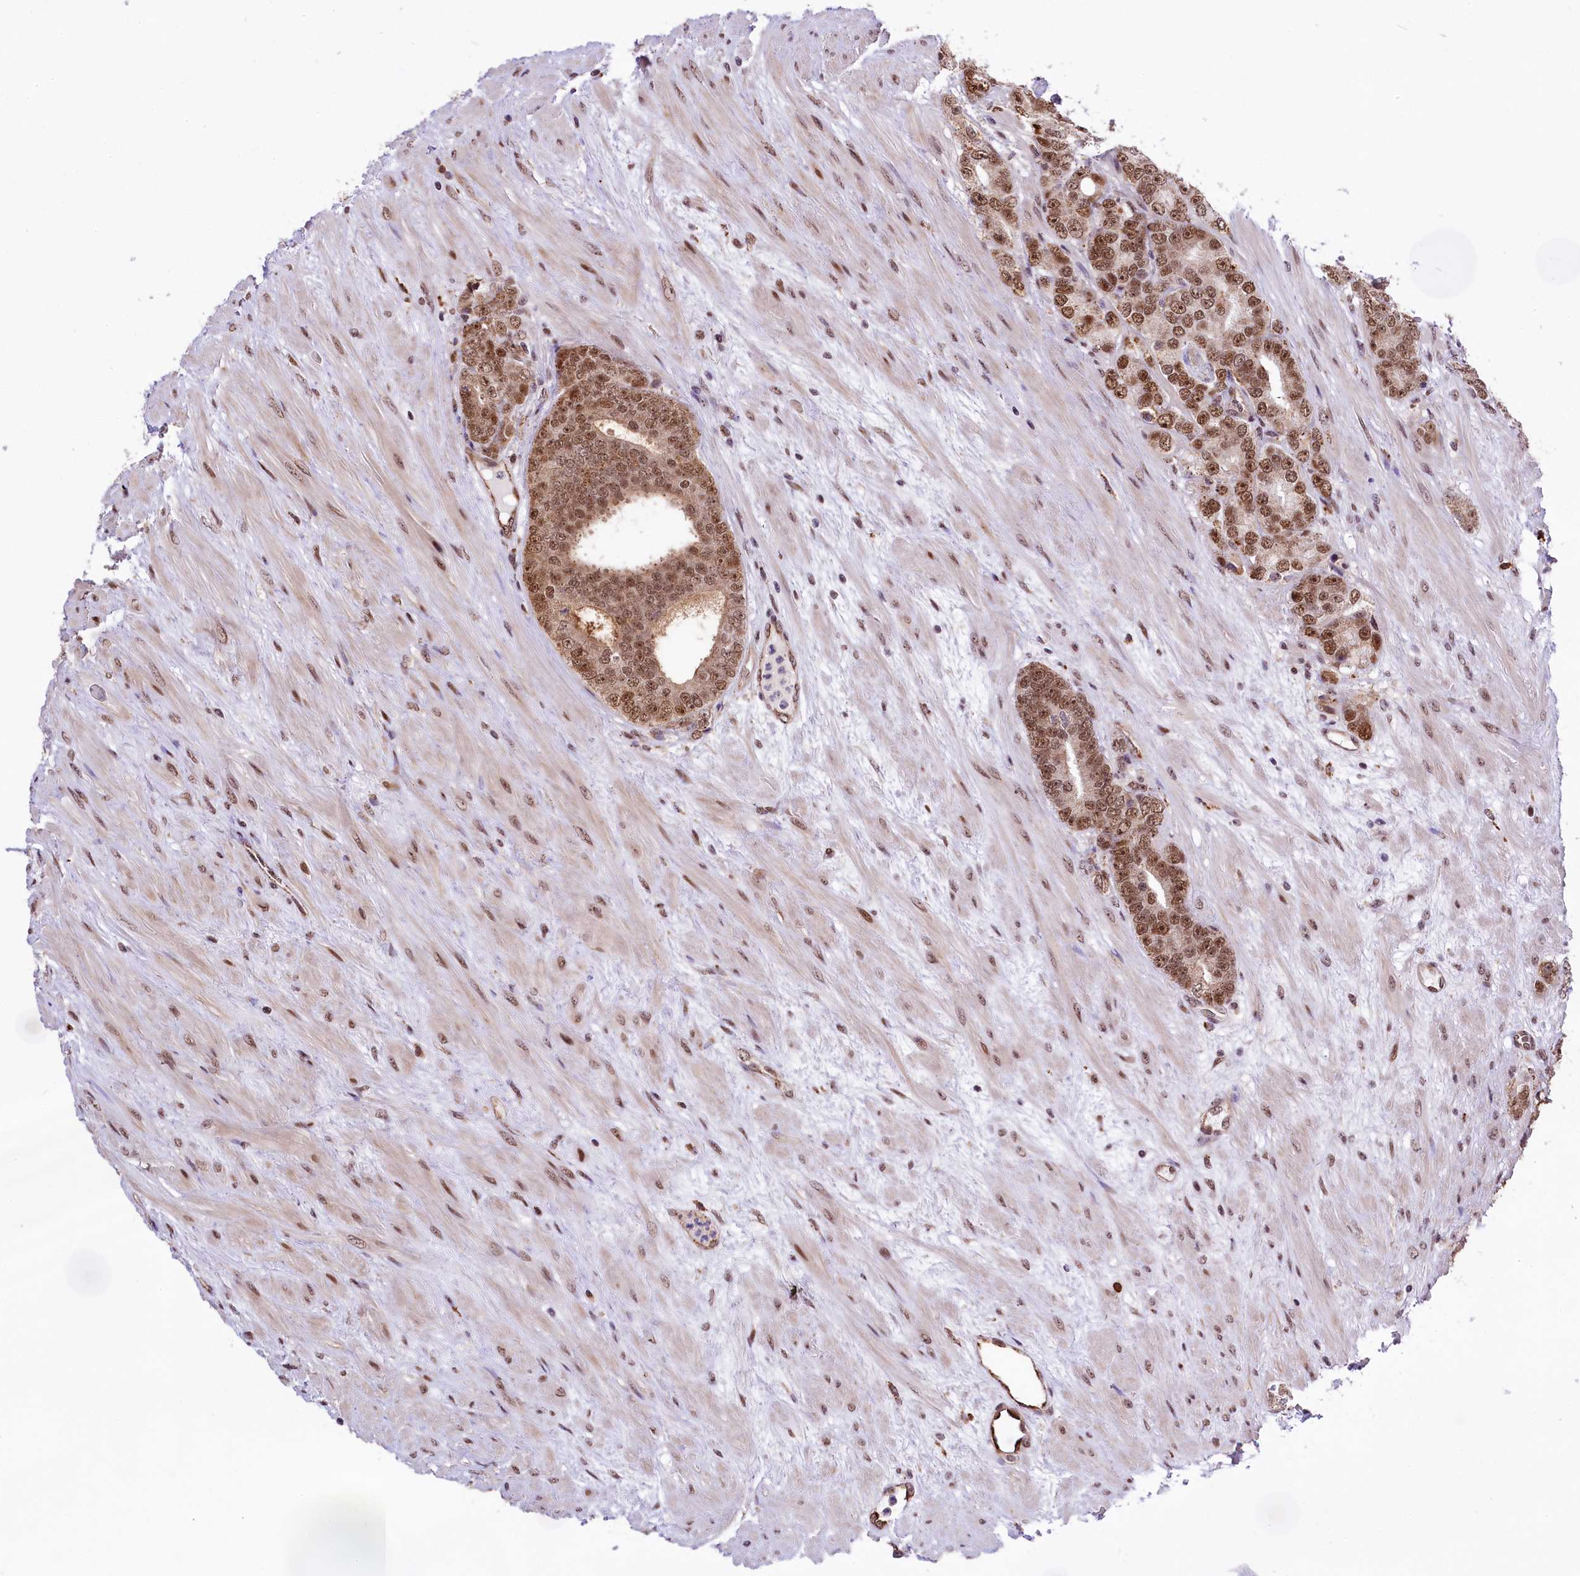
{"staining": {"intensity": "moderate", "quantity": ">75%", "location": "cytoplasmic/membranous,nuclear"}, "tissue": "prostate cancer", "cell_type": "Tumor cells", "image_type": "cancer", "snomed": [{"axis": "morphology", "description": "Adenocarcinoma, High grade"}, {"axis": "topography", "description": "Prostate"}], "caption": "Tumor cells exhibit medium levels of moderate cytoplasmic/membranous and nuclear expression in approximately >75% of cells in human prostate adenocarcinoma (high-grade). (DAB IHC with brightfield microscopy, high magnification).", "gene": "MRPL54", "patient": {"sex": "male", "age": 64}}